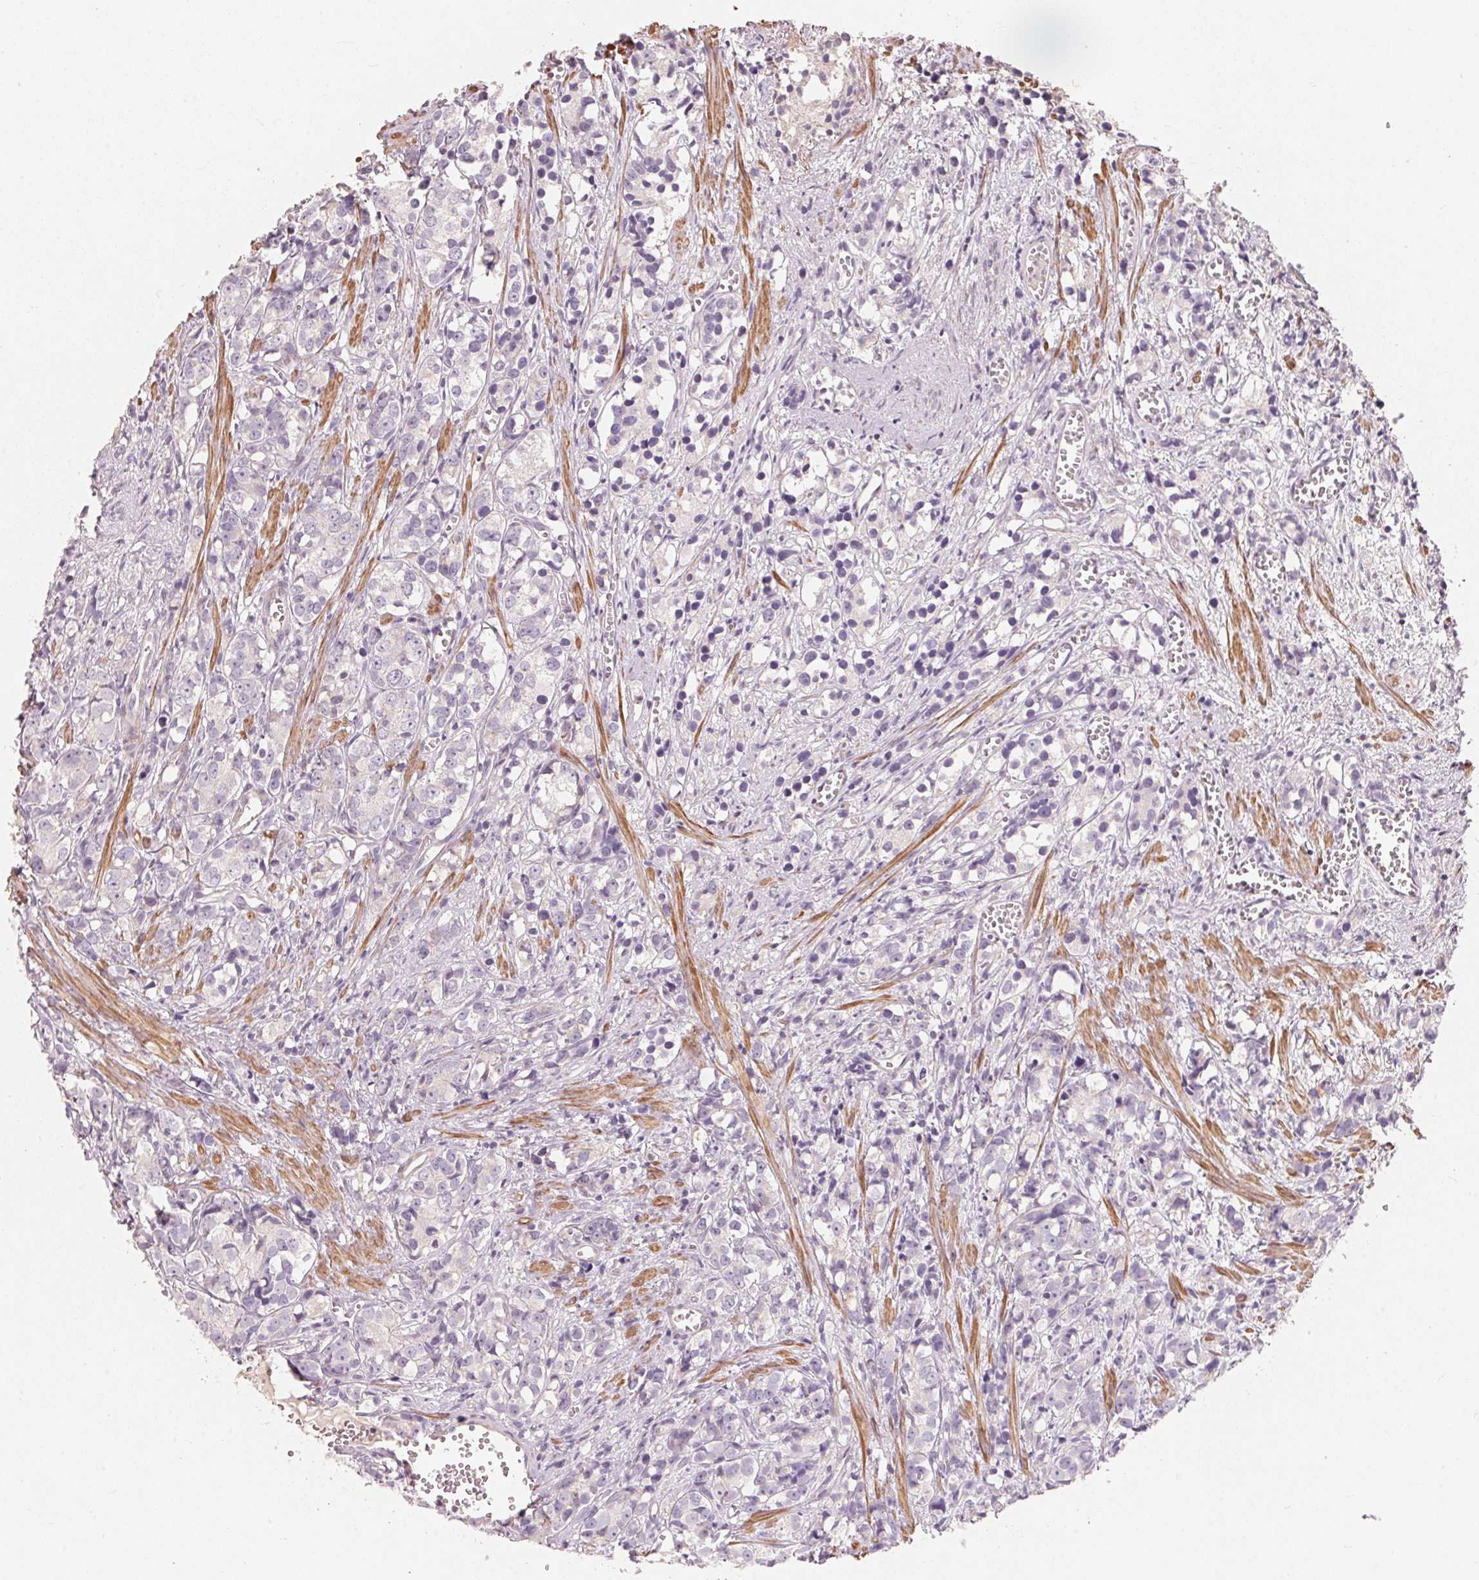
{"staining": {"intensity": "negative", "quantity": "none", "location": "none"}, "tissue": "prostate cancer", "cell_type": "Tumor cells", "image_type": "cancer", "snomed": [{"axis": "morphology", "description": "Adenocarcinoma, High grade"}, {"axis": "topography", "description": "Prostate"}], "caption": "Image shows no protein positivity in tumor cells of high-grade adenocarcinoma (prostate) tissue.", "gene": "TP53AIP1", "patient": {"sex": "male", "age": 77}}